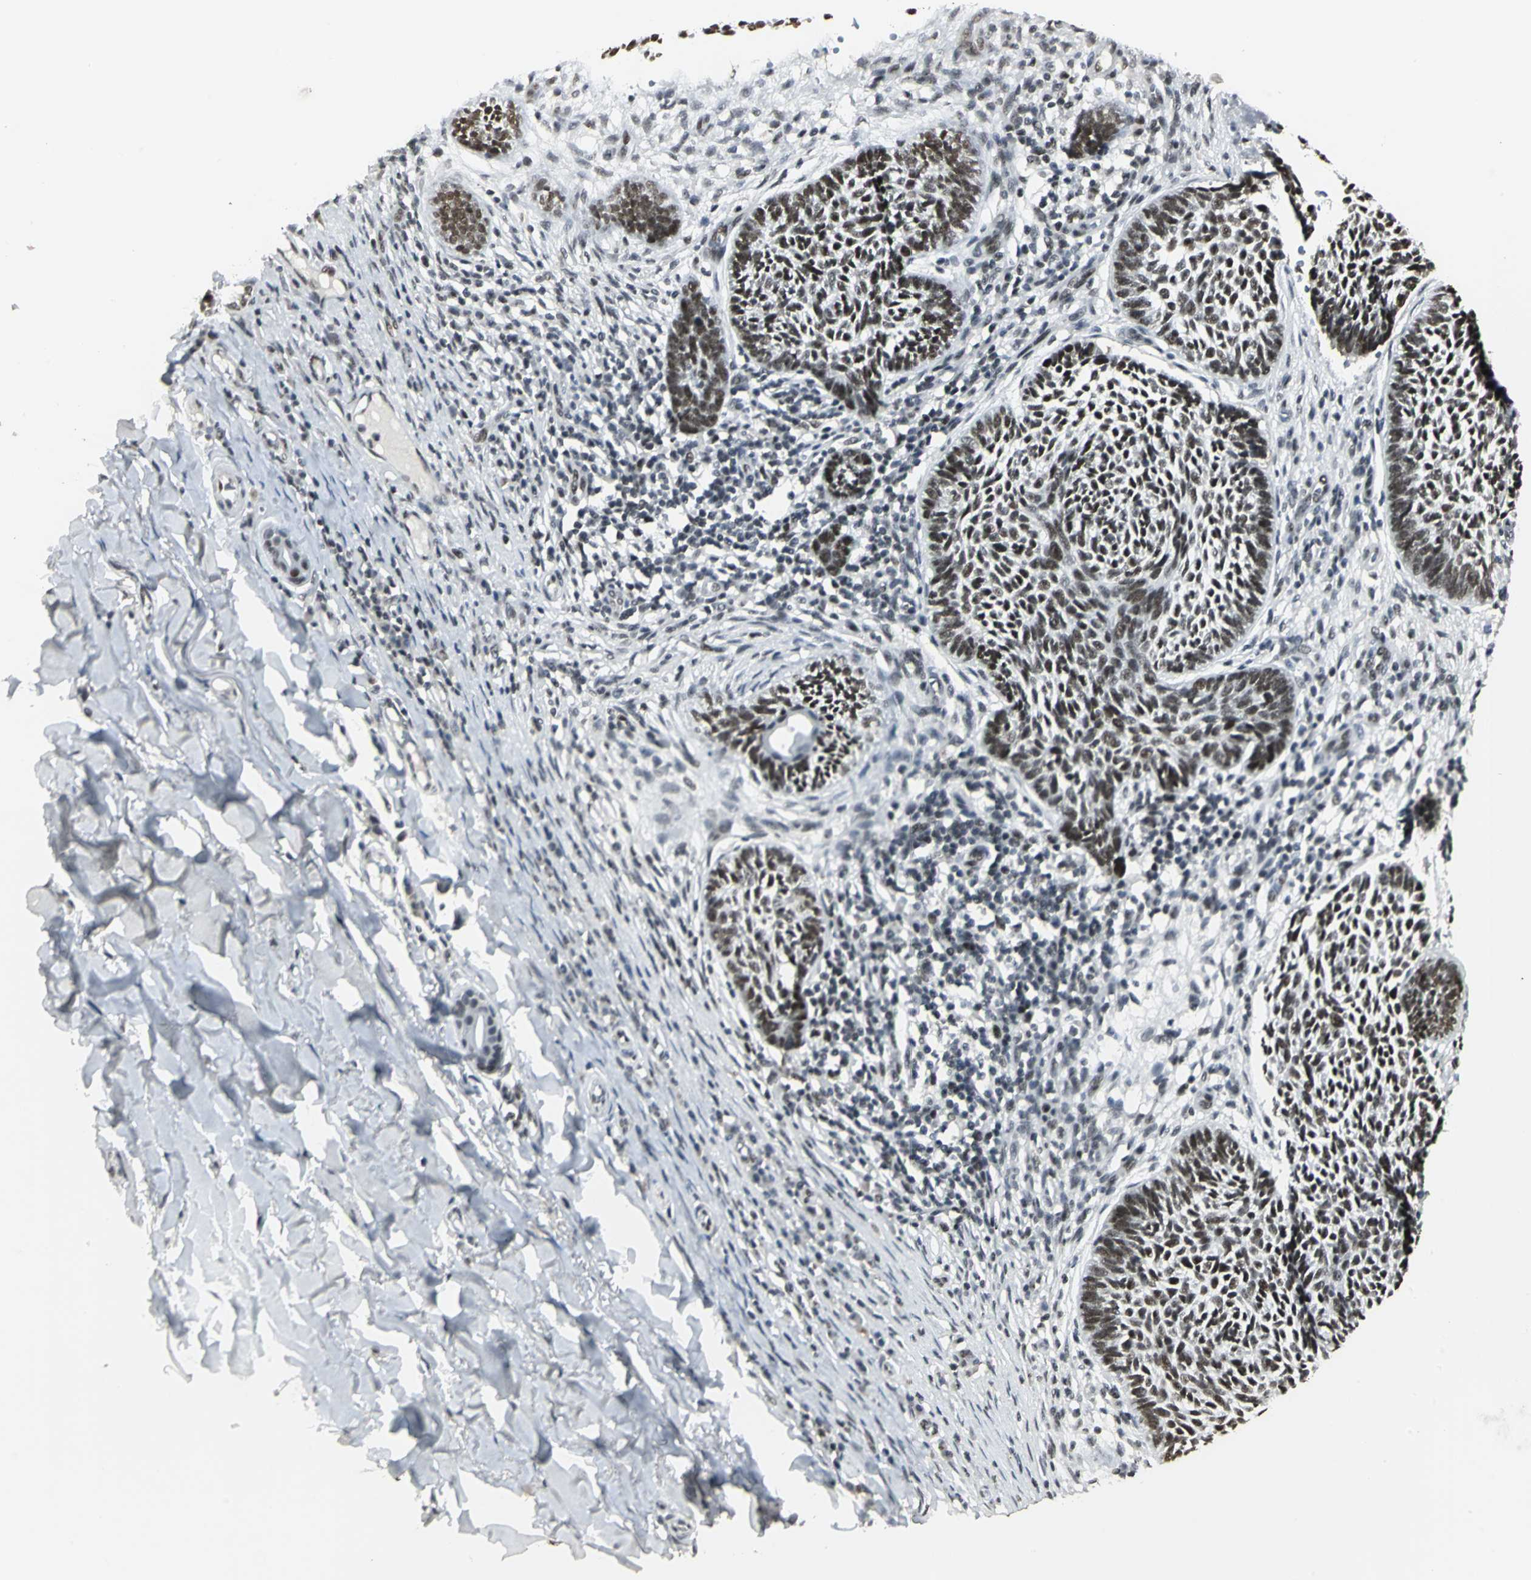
{"staining": {"intensity": "strong", "quantity": ">75%", "location": "nuclear"}, "tissue": "skin cancer", "cell_type": "Tumor cells", "image_type": "cancer", "snomed": [{"axis": "morphology", "description": "Normal tissue, NOS"}, {"axis": "morphology", "description": "Basal cell carcinoma"}, {"axis": "topography", "description": "Skin"}], "caption": "The micrograph displays immunohistochemical staining of basal cell carcinoma (skin). There is strong nuclear staining is appreciated in approximately >75% of tumor cells. Using DAB (3,3'-diaminobenzidine) (brown) and hematoxylin (blue) stains, captured at high magnification using brightfield microscopy.", "gene": "CBX3", "patient": {"sex": "male", "age": 87}}